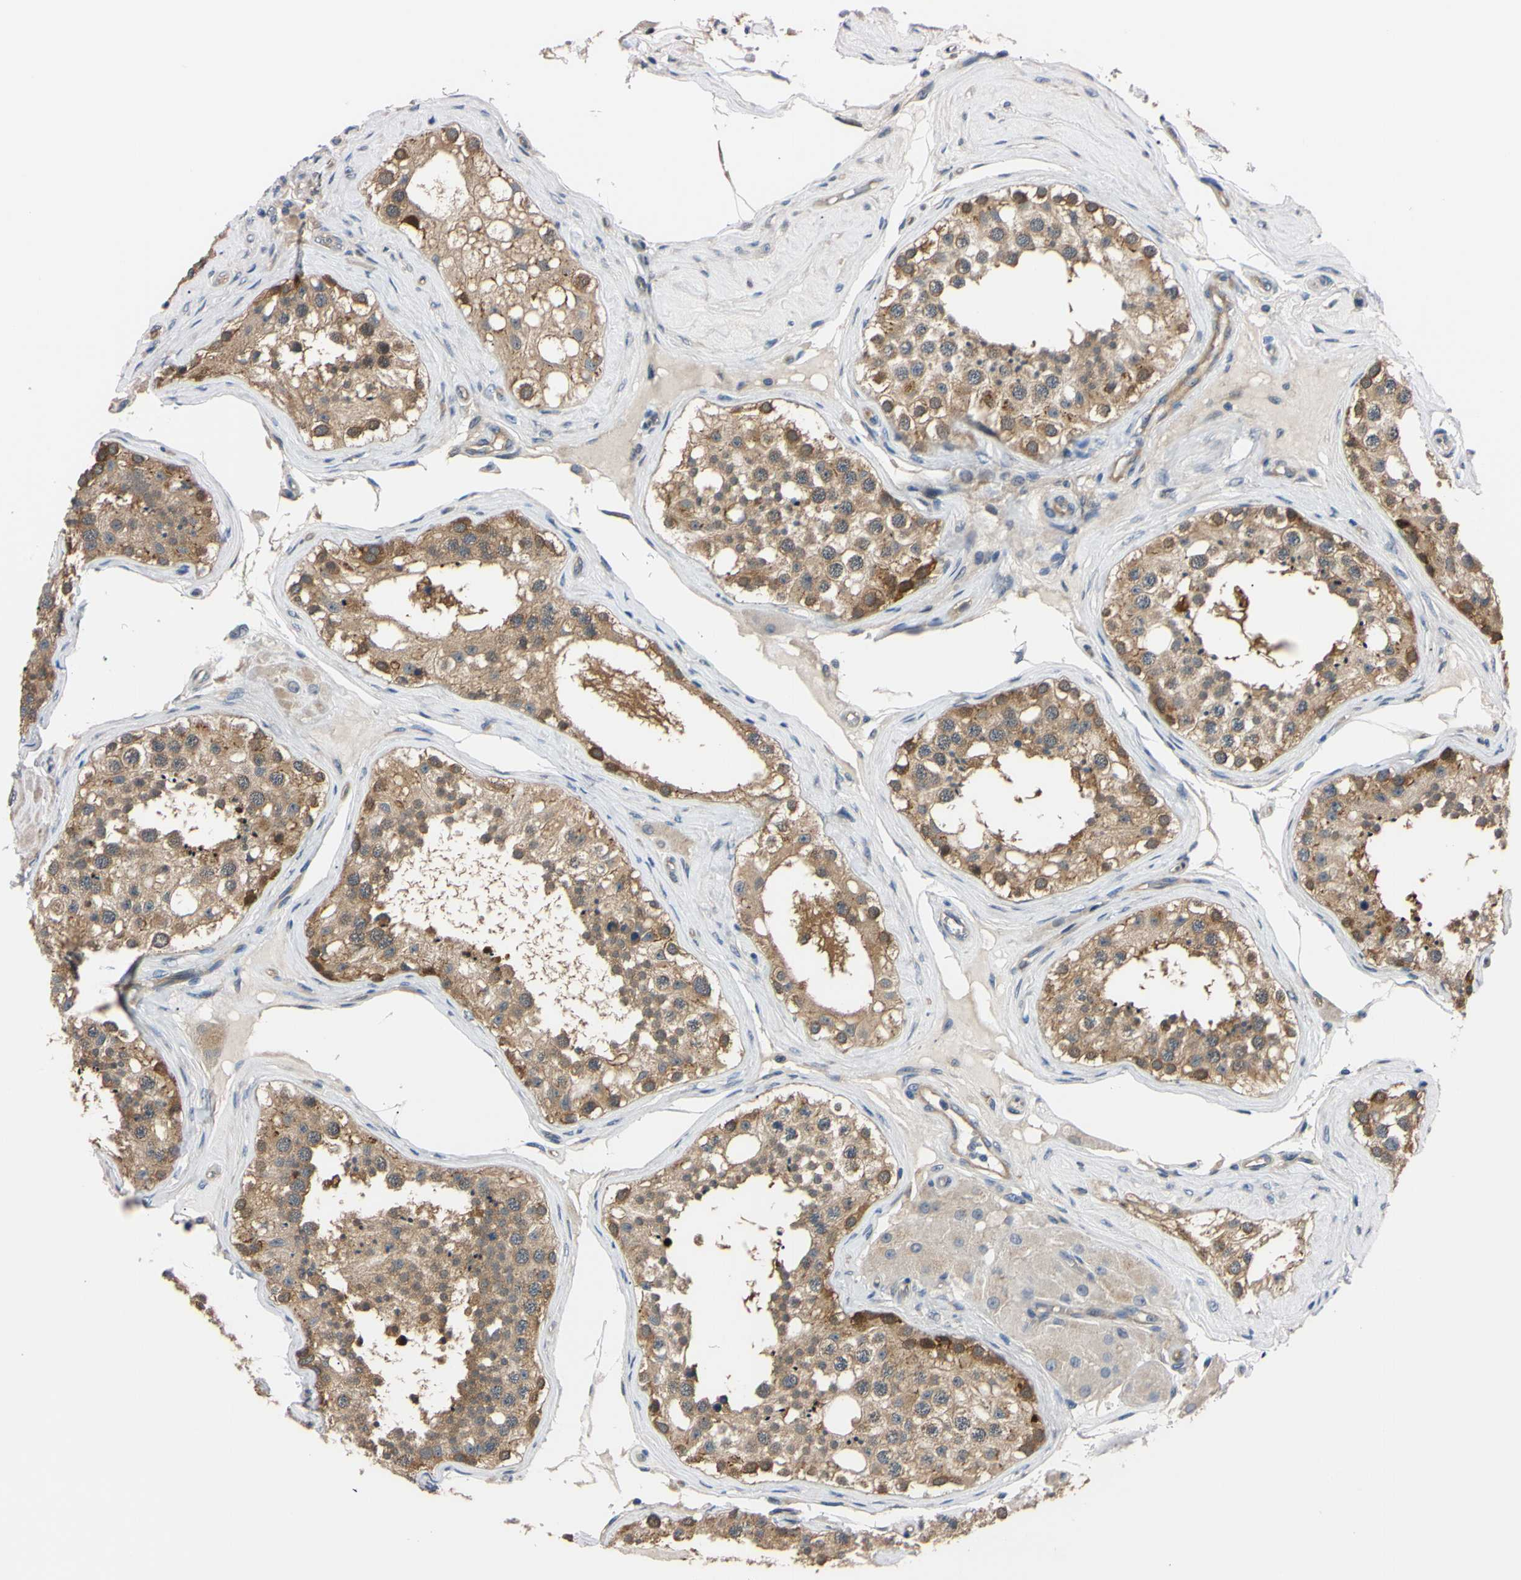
{"staining": {"intensity": "strong", "quantity": "<25%", "location": "cytoplasmic/membranous,nuclear"}, "tissue": "testis", "cell_type": "Cells in seminiferous ducts", "image_type": "normal", "snomed": [{"axis": "morphology", "description": "Normal tissue, NOS"}, {"axis": "topography", "description": "Testis"}], "caption": "A brown stain highlights strong cytoplasmic/membranous,nuclear expression of a protein in cells in seminiferous ducts of normal testis.", "gene": "RARS1", "patient": {"sex": "male", "age": 68}}